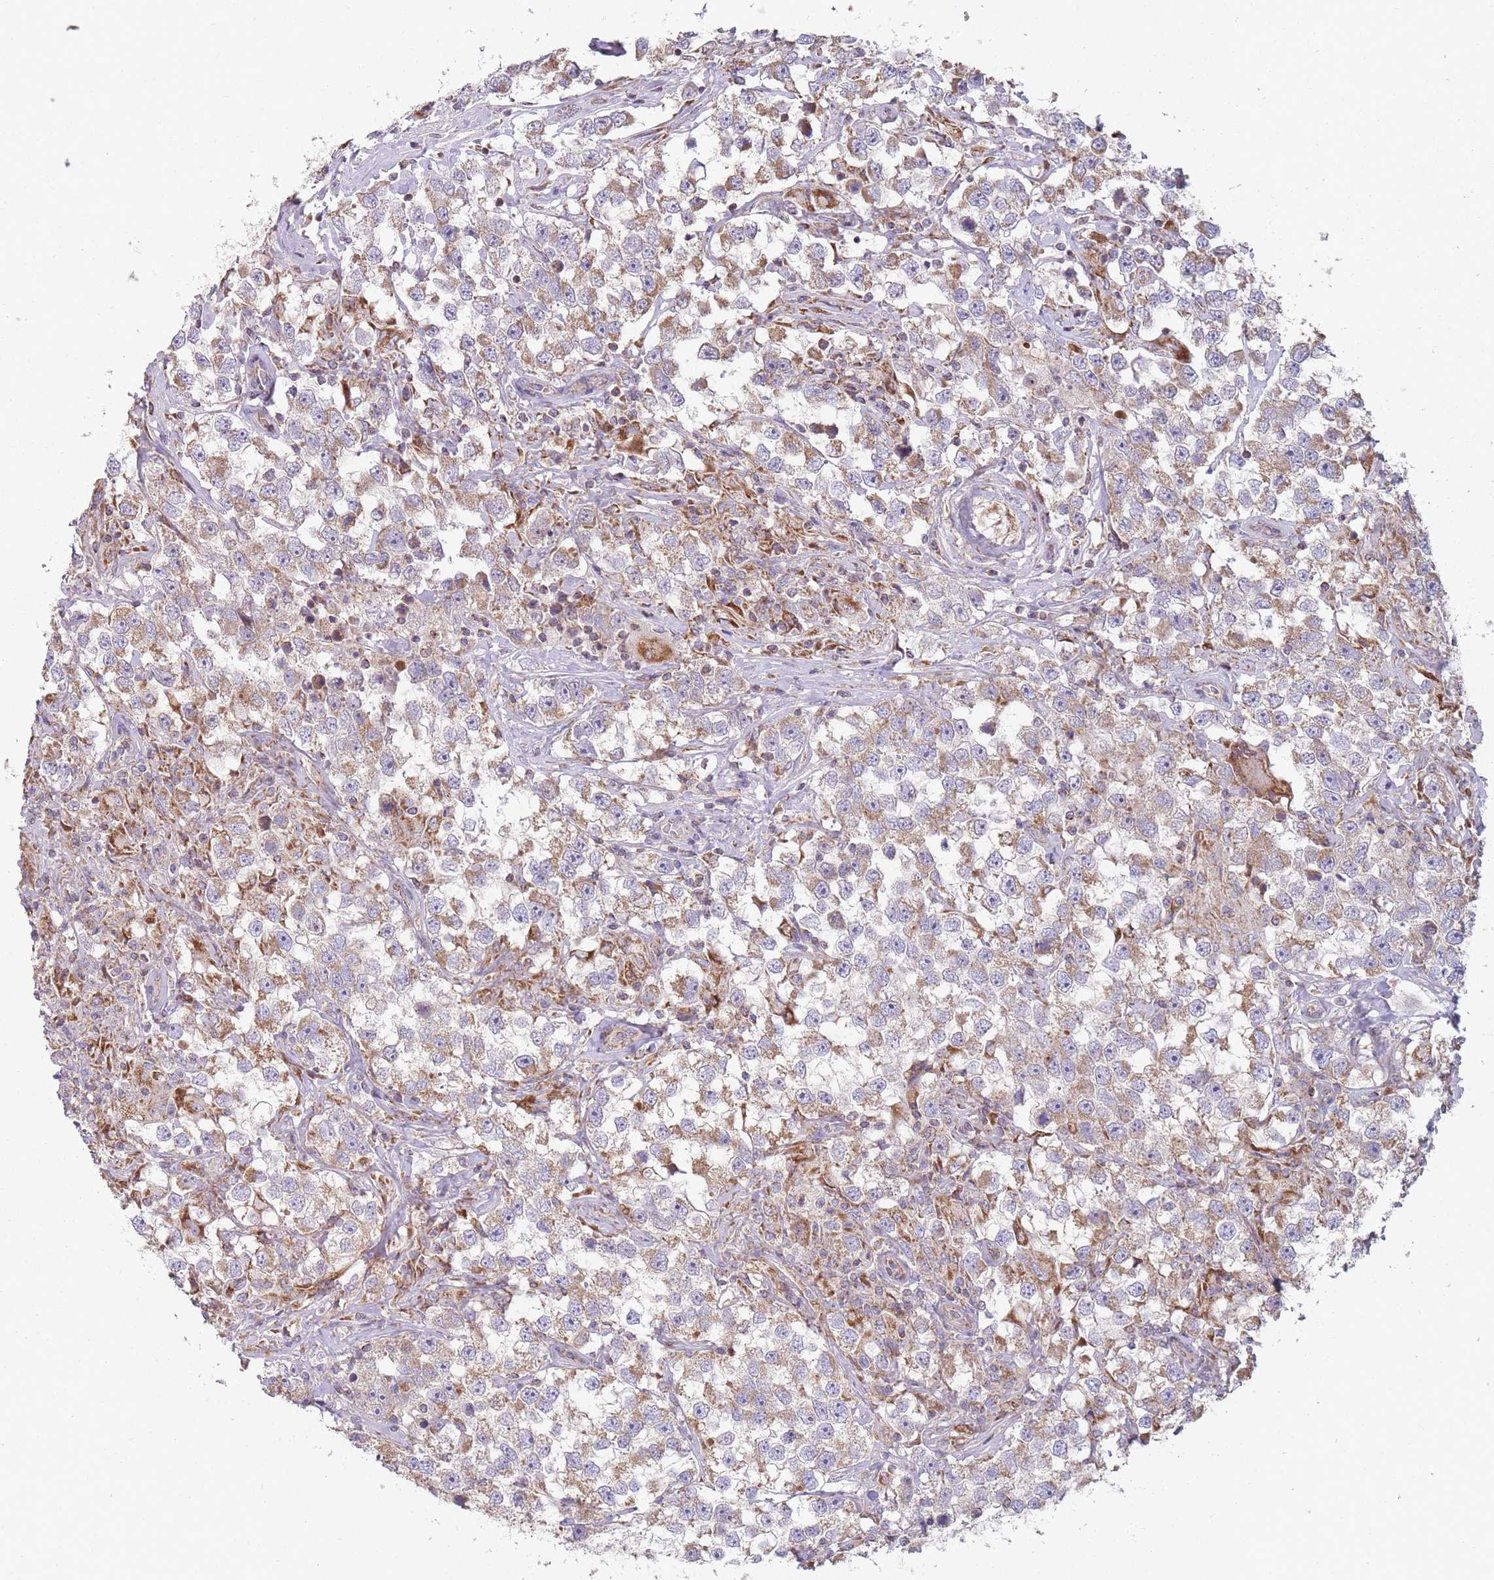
{"staining": {"intensity": "weak", "quantity": "25%-75%", "location": "cytoplasmic/membranous"}, "tissue": "testis cancer", "cell_type": "Tumor cells", "image_type": "cancer", "snomed": [{"axis": "morphology", "description": "Seminoma, NOS"}, {"axis": "topography", "description": "Testis"}], "caption": "Testis seminoma was stained to show a protein in brown. There is low levels of weak cytoplasmic/membranous positivity in approximately 25%-75% of tumor cells. (Stains: DAB (3,3'-diaminobenzidine) in brown, nuclei in blue, Microscopy: brightfield microscopy at high magnification).", "gene": "NDUFA9", "patient": {"sex": "male", "age": 46}}